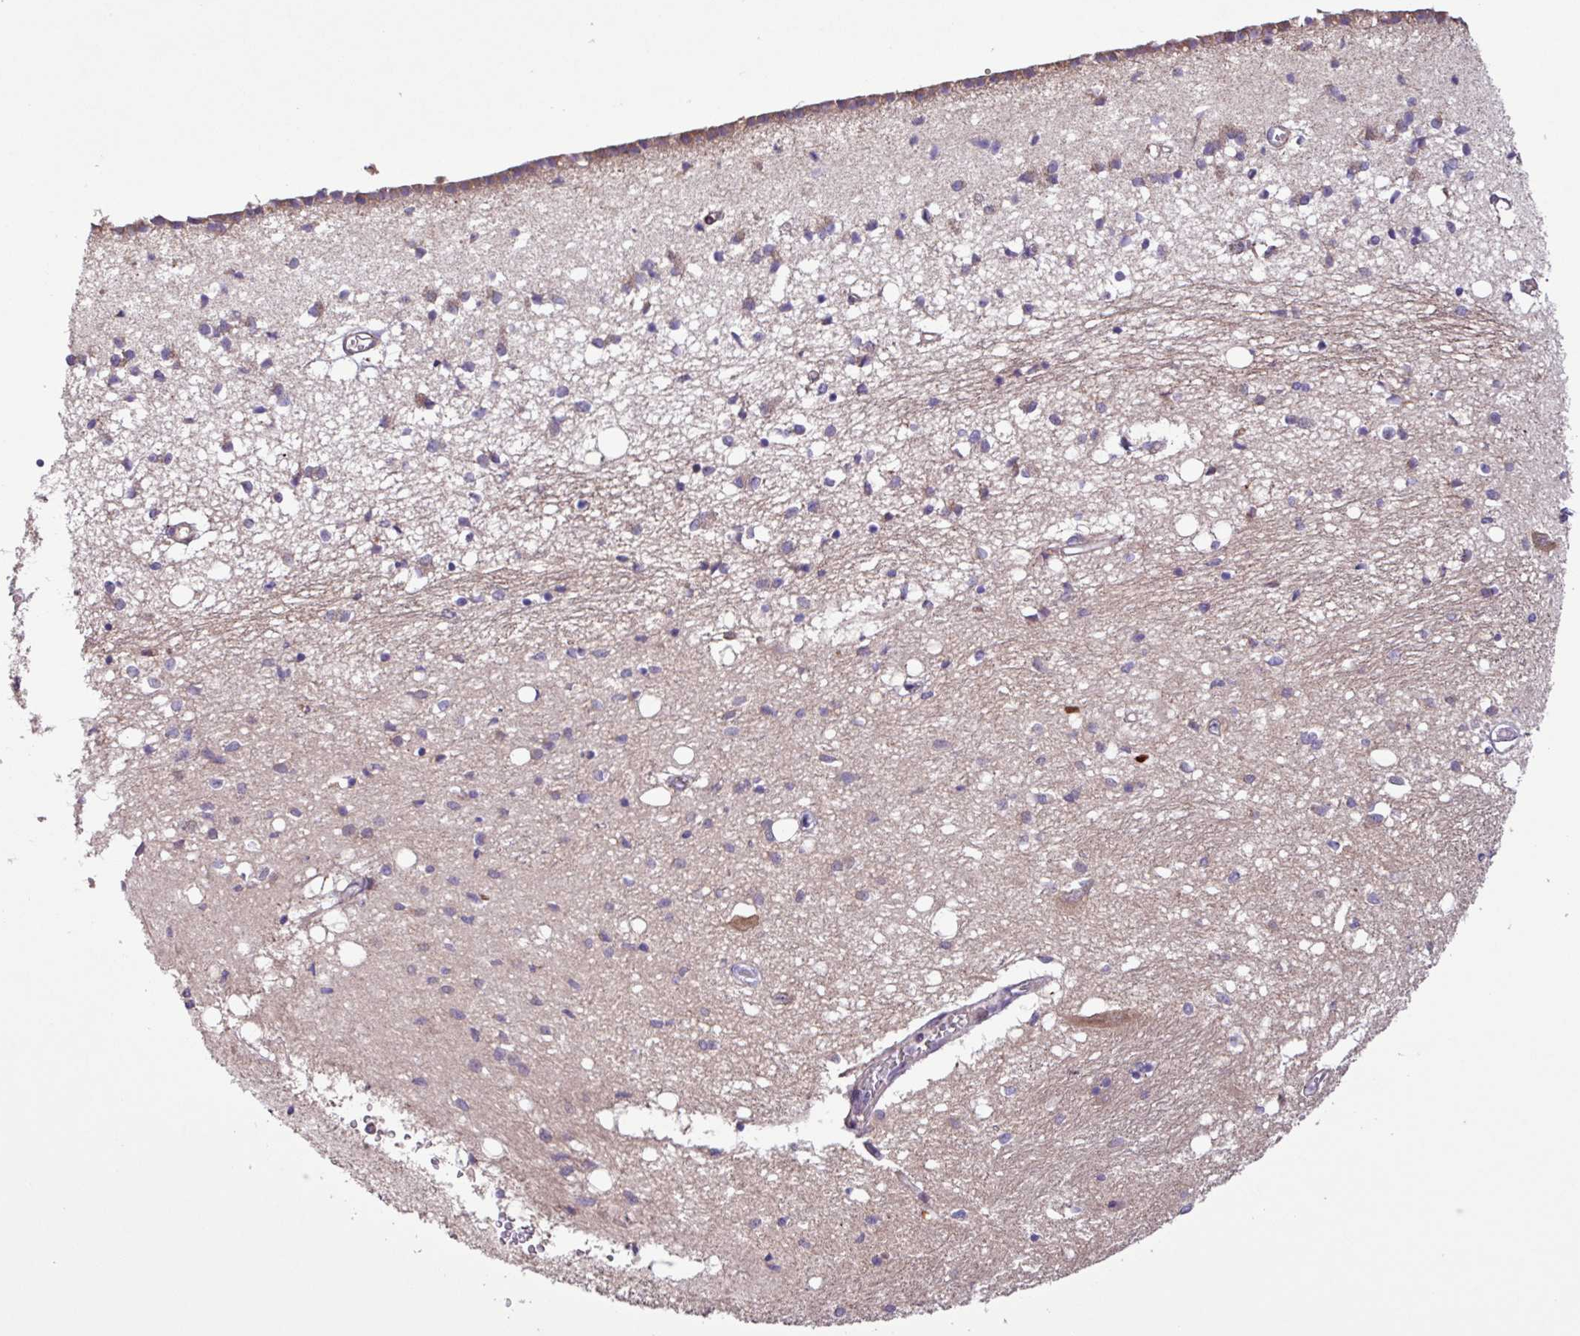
{"staining": {"intensity": "weak", "quantity": "<25%", "location": "cytoplasmic/membranous"}, "tissue": "caudate", "cell_type": "Glial cells", "image_type": "normal", "snomed": [{"axis": "morphology", "description": "Normal tissue, NOS"}, {"axis": "topography", "description": "Lateral ventricle wall"}], "caption": "High magnification brightfield microscopy of benign caudate stained with DAB (brown) and counterstained with hematoxylin (blue): glial cells show no significant staining.", "gene": "PTPRQ", "patient": {"sex": "male", "age": 70}}